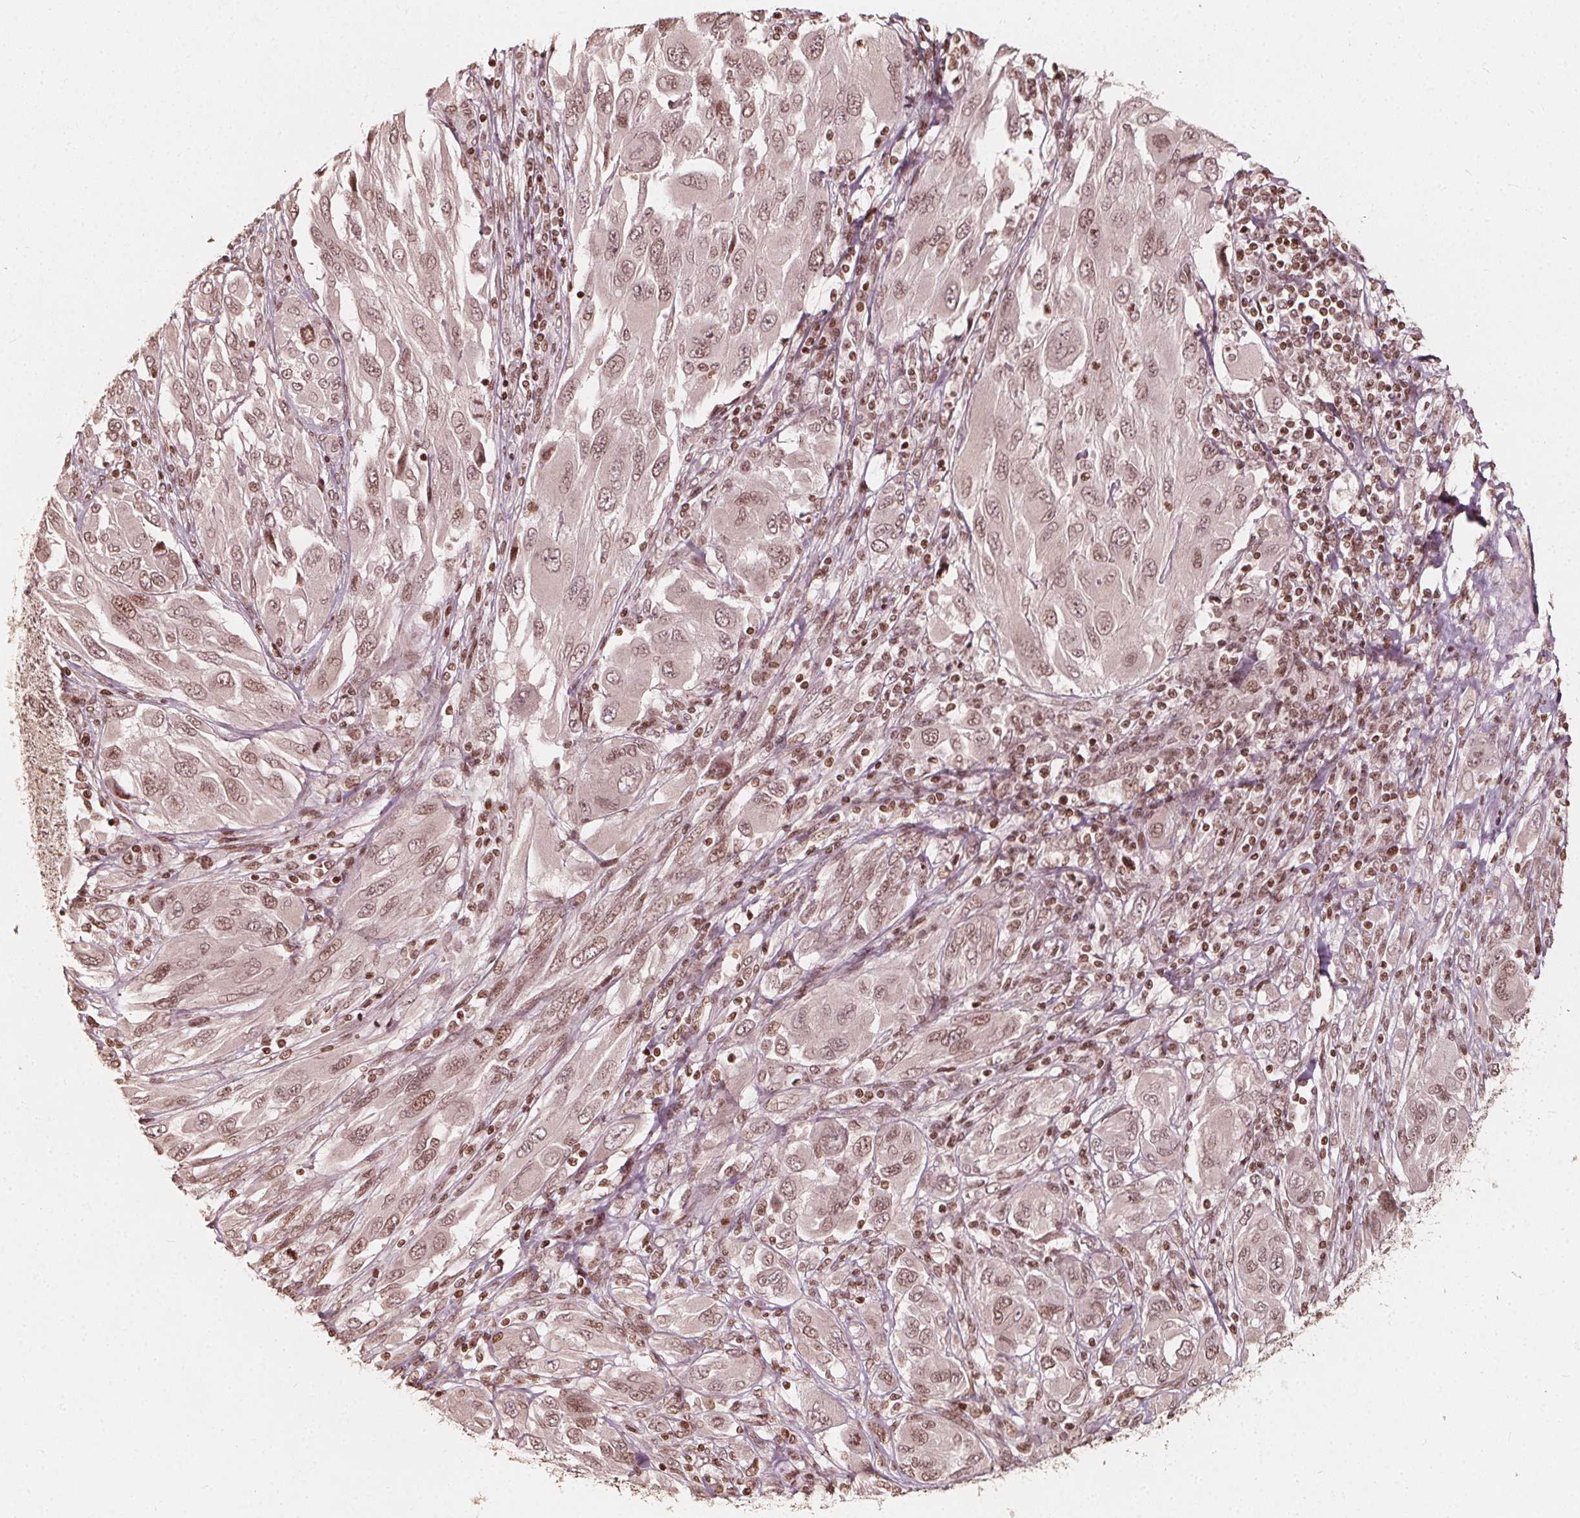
{"staining": {"intensity": "weak", "quantity": ">75%", "location": "nuclear"}, "tissue": "melanoma", "cell_type": "Tumor cells", "image_type": "cancer", "snomed": [{"axis": "morphology", "description": "Malignant melanoma, NOS"}, {"axis": "topography", "description": "Skin"}], "caption": "Melanoma stained with immunohistochemistry (IHC) demonstrates weak nuclear positivity in about >75% of tumor cells.", "gene": "H3C14", "patient": {"sex": "female", "age": 91}}